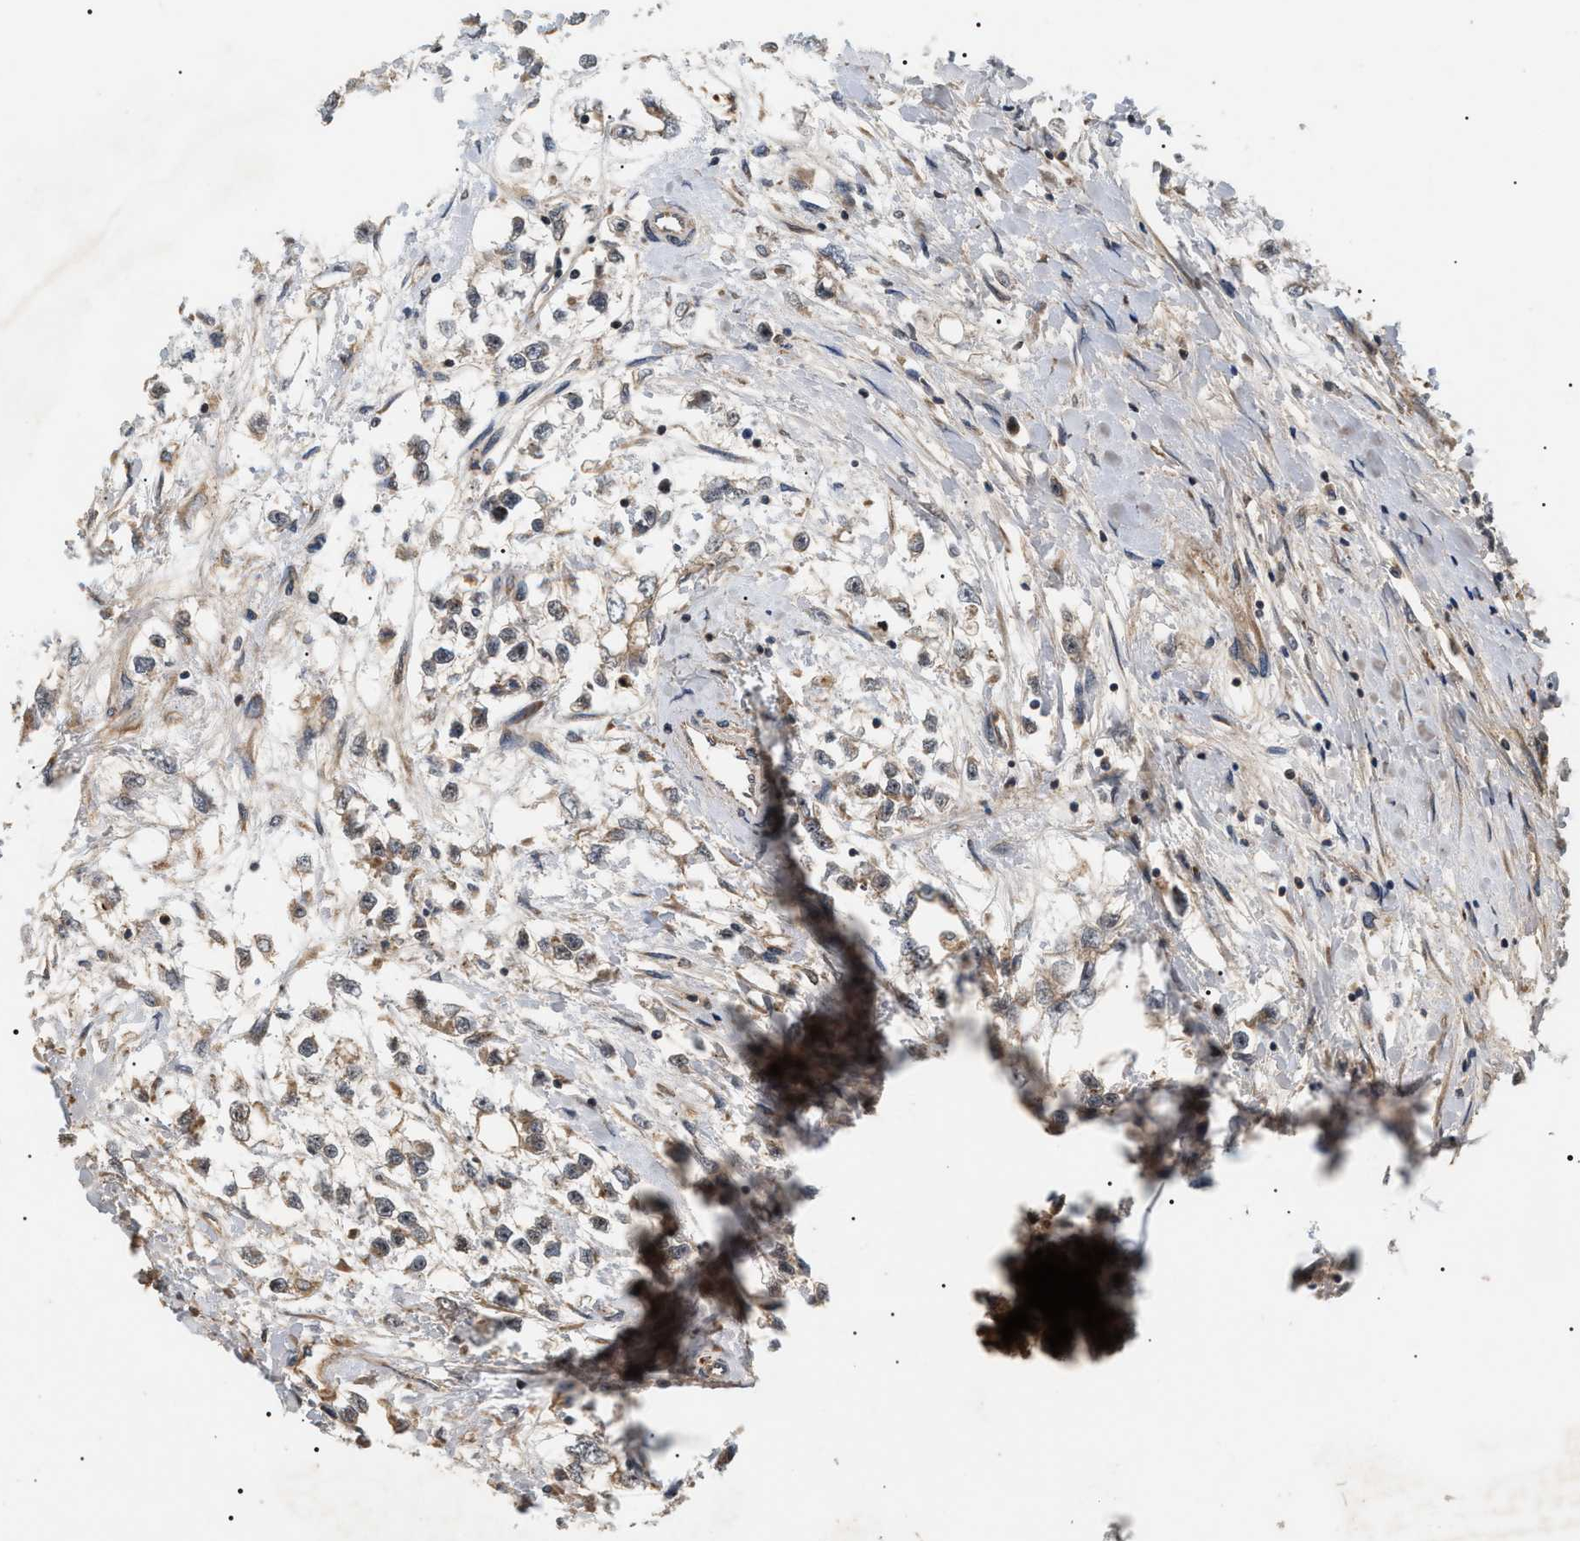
{"staining": {"intensity": "weak", "quantity": "25%-75%", "location": "cytoplasmic/membranous"}, "tissue": "testis cancer", "cell_type": "Tumor cells", "image_type": "cancer", "snomed": [{"axis": "morphology", "description": "Seminoma, NOS"}, {"axis": "morphology", "description": "Carcinoma, Embryonal, NOS"}, {"axis": "topography", "description": "Testis"}], "caption": "Protein analysis of testis cancer (embryonal carcinoma) tissue shows weak cytoplasmic/membranous expression in approximately 25%-75% of tumor cells.", "gene": "ZBTB26", "patient": {"sex": "male", "age": 51}}